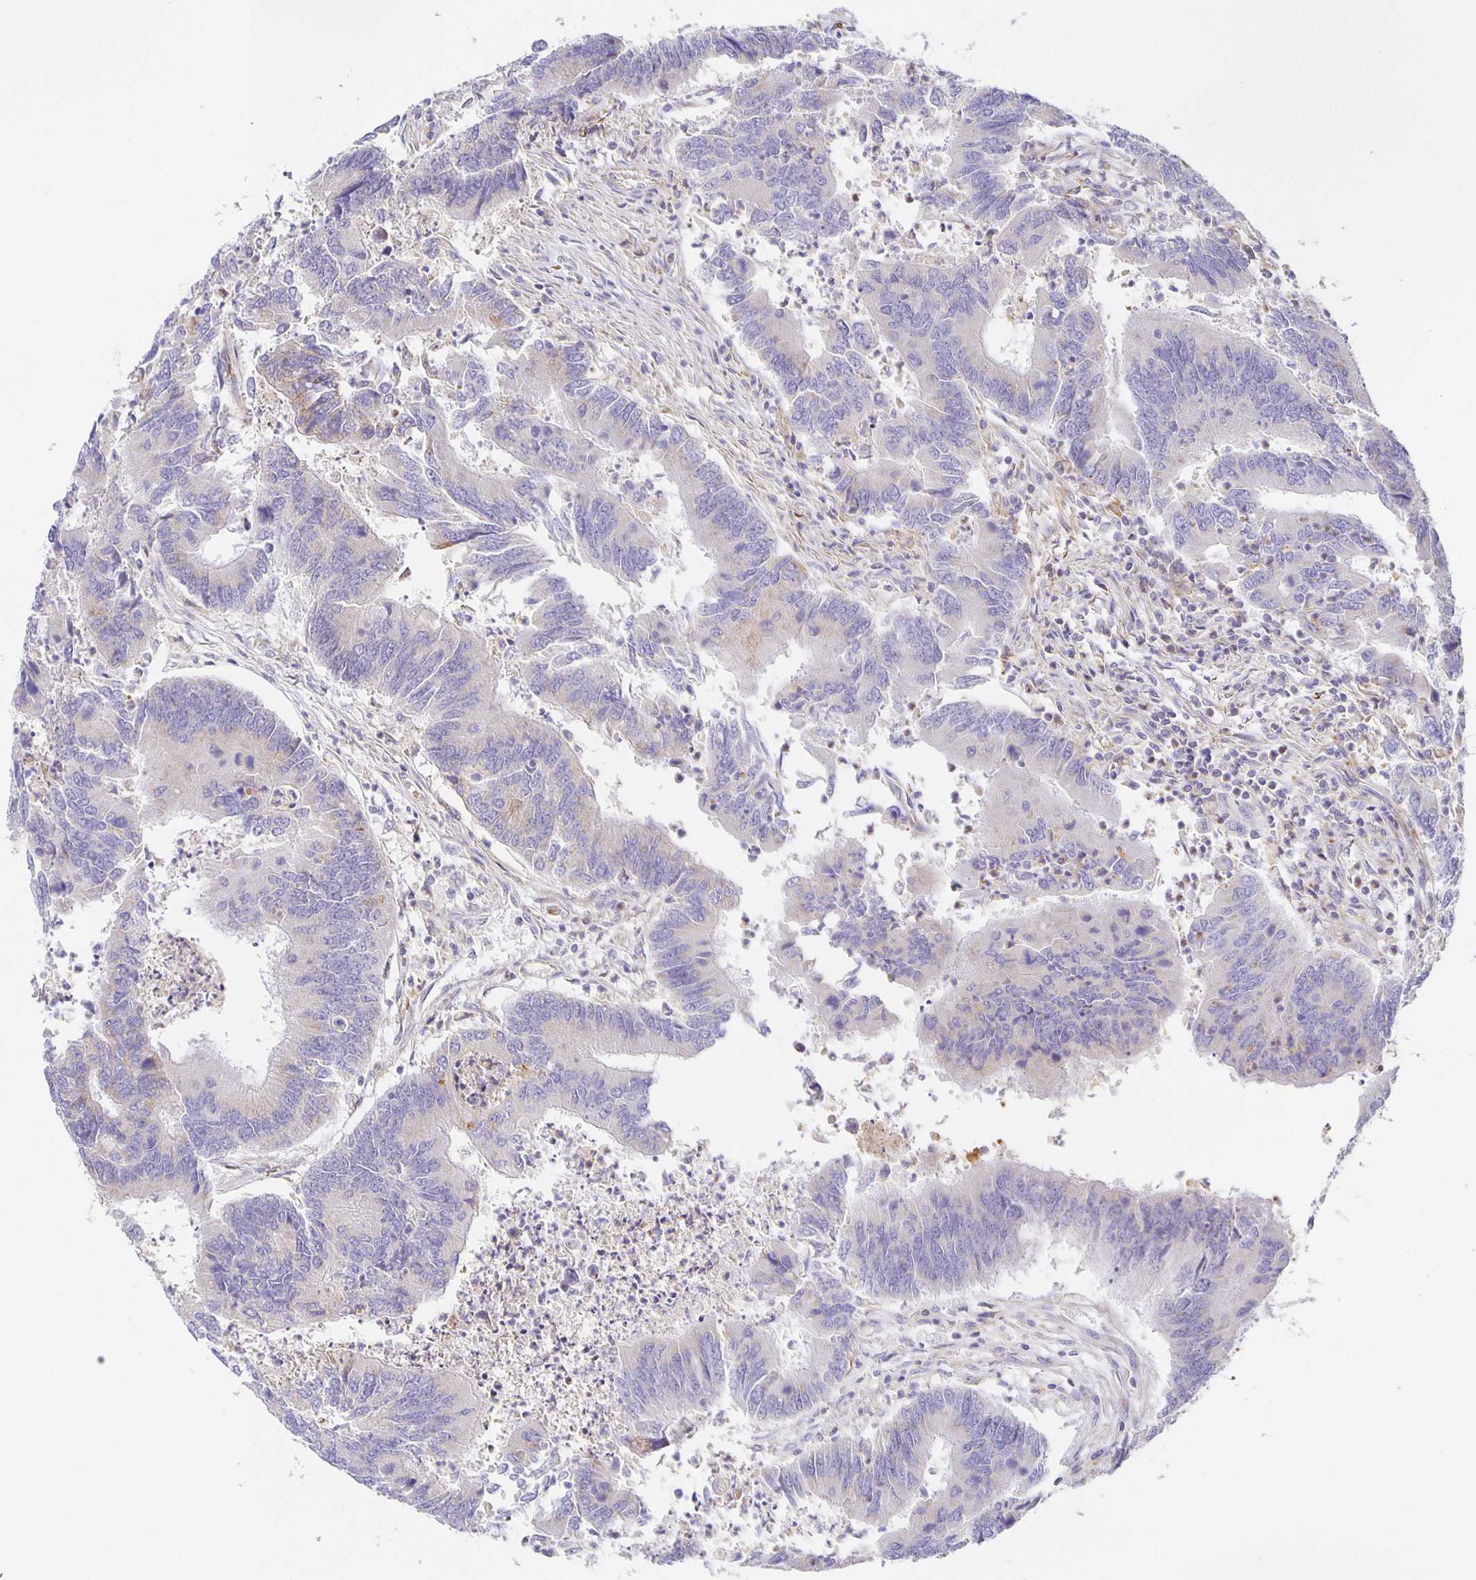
{"staining": {"intensity": "weak", "quantity": "25%-75%", "location": "cytoplasmic/membranous"}, "tissue": "colorectal cancer", "cell_type": "Tumor cells", "image_type": "cancer", "snomed": [{"axis": "morphology", "description": "Adenocarcinoma, NOS"}, {"axis": "topography", "description": "Colon"}], "caption": "This is a micrograph of immunohistochemistry staining of adenocarcinoma (colorectal), which shows weak staining in the cytoplasmic/membranous of tumor cells.", "gene": "FLRT3", "patient": {"sex": "female", "age": 67}}